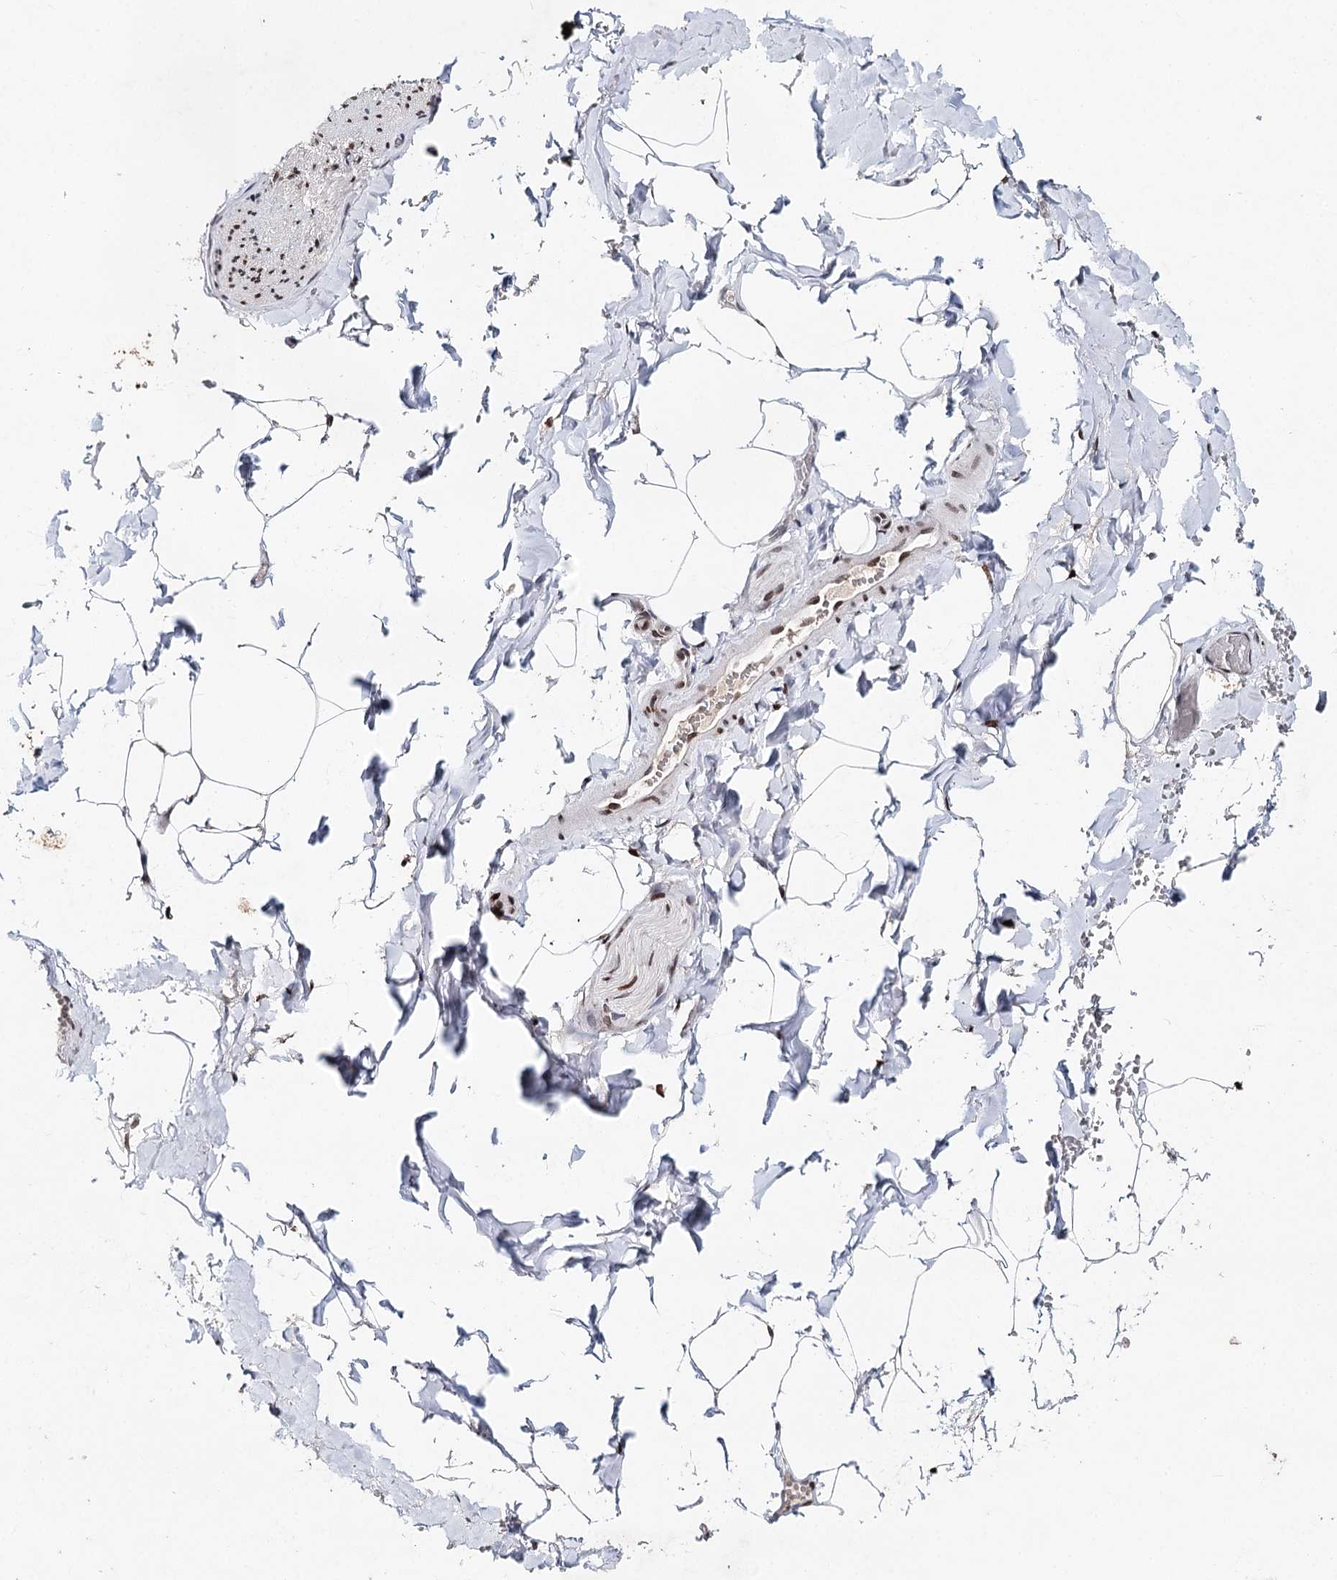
{"staining": {"intensity": "moderate", "quantity": "25%-75%", "location": "nuclear"}, "tissue": "adipose tissue", "cell_type": "Adipocytes", "image_type": "normal", "snomed": [{"axis": "morphology", "description": "Normal tissue, NOS"}, {"axis": "topography", "description": "Gallbladder"}, {"axis": "topography", "description": "Peripheral nerve tissue"}], "caption": "High-power microscopy captured an immunohistochemistry image of benign adipose tissue, revealing moderate nuclear positivity in about 25%-75% of adipocytes.", "gene": "FRMD4A", "patient": {"sex": "male", "age": 38}}